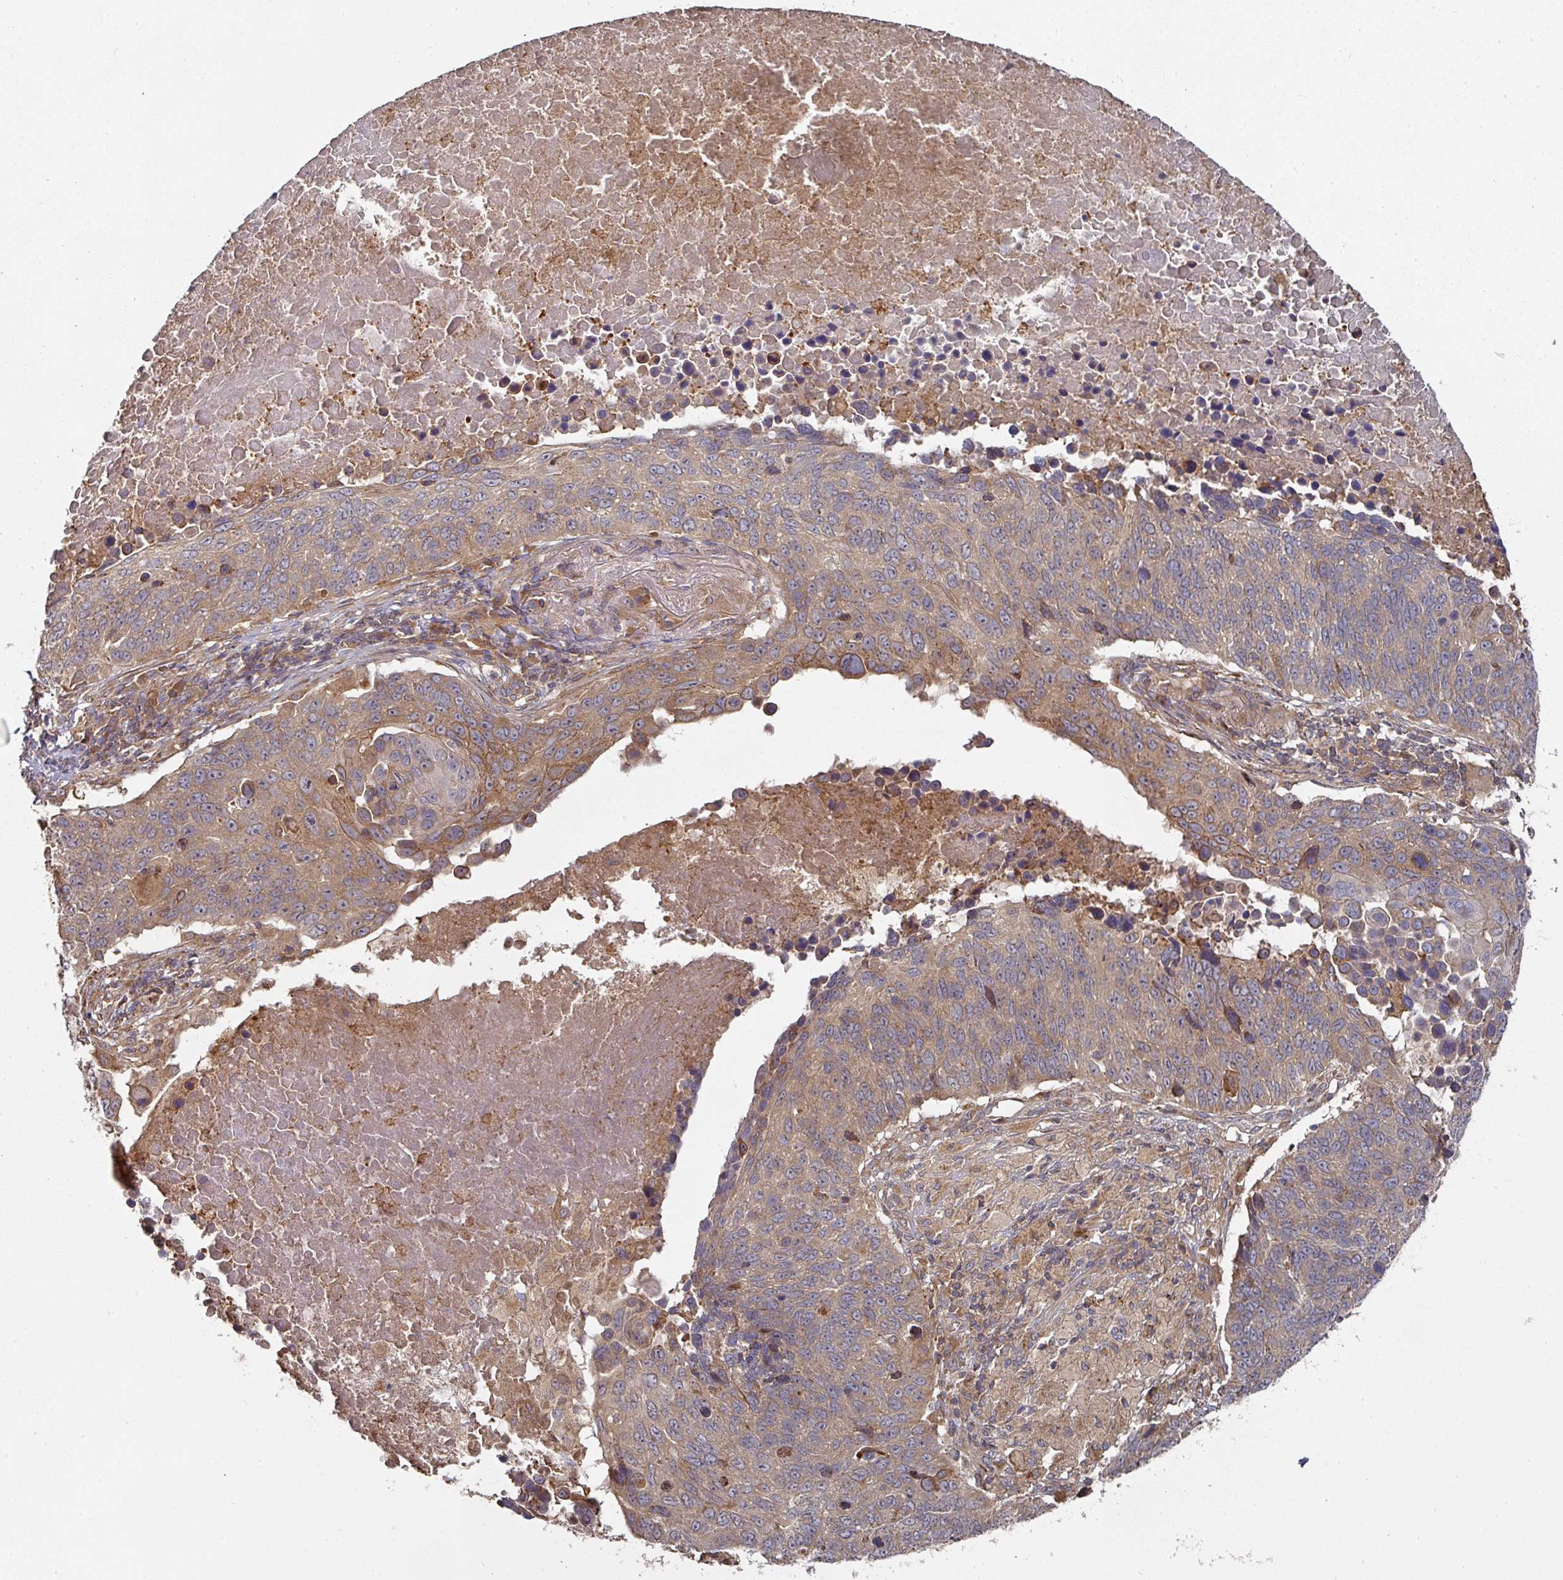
{"staining": {"intensity": "moderate", "quantity": ">75%", "location": "cytoplasmic/membranous"}, "tissue": "lung cancer", "cell_type": "Tumor cells", "image_type": "cancer", "snomed": [{"axis": "morphology", "description": "Normal tissue, NOS"}, {"axis": "morphology", "description": "Squamous cell carcinoma, NOS"}, {"axis": "topography", "description": "Lymph node"}, {"axis": "topography", "description": "Lung"}], "caption": "Moderate cytoplasmic/membranous protein positivity is present in about >75% of tumor cells in squamous cell carcinoma (lung).", "gene": "CEP95", "patient": {"sex": "male", "age": 66}}